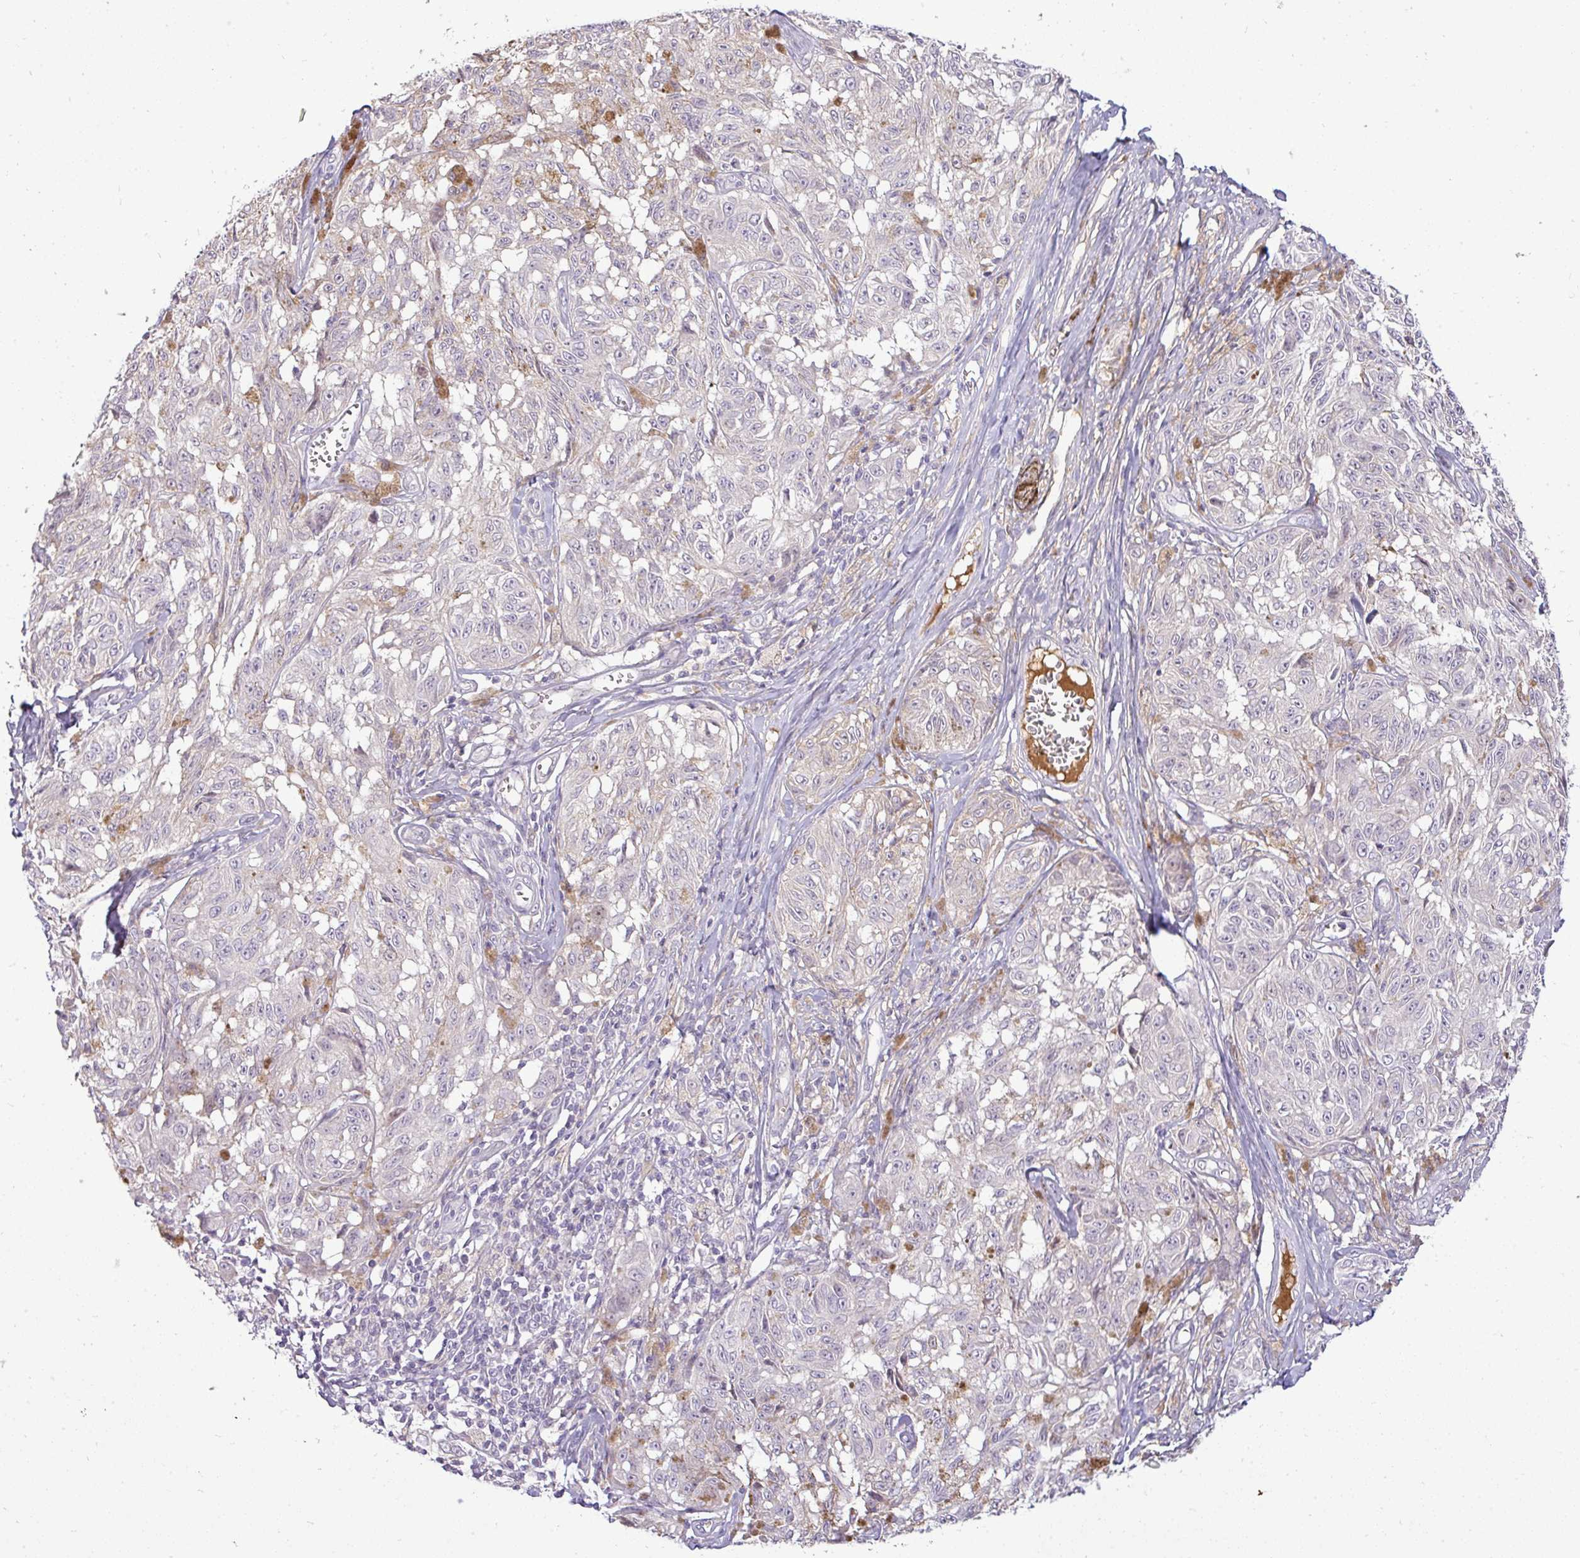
{"staining": {"intensity": "negative", "quantity": "none", "location": "none"}, "tissue": "melanoma", "cell_type": "Tumor cells", "image_type": "cancer", "snomed": [{"axis": "morphology", "description": "Malignant melanoma, NOS"}, {"axis": "topography", "description": "Skin"}], "caption": "This is an immunohistochemistry (IHC) image of melanoma. There is no staining in tumor cells.", "gene": "APOM", "patient": {"sex": "male", "age": 68}}